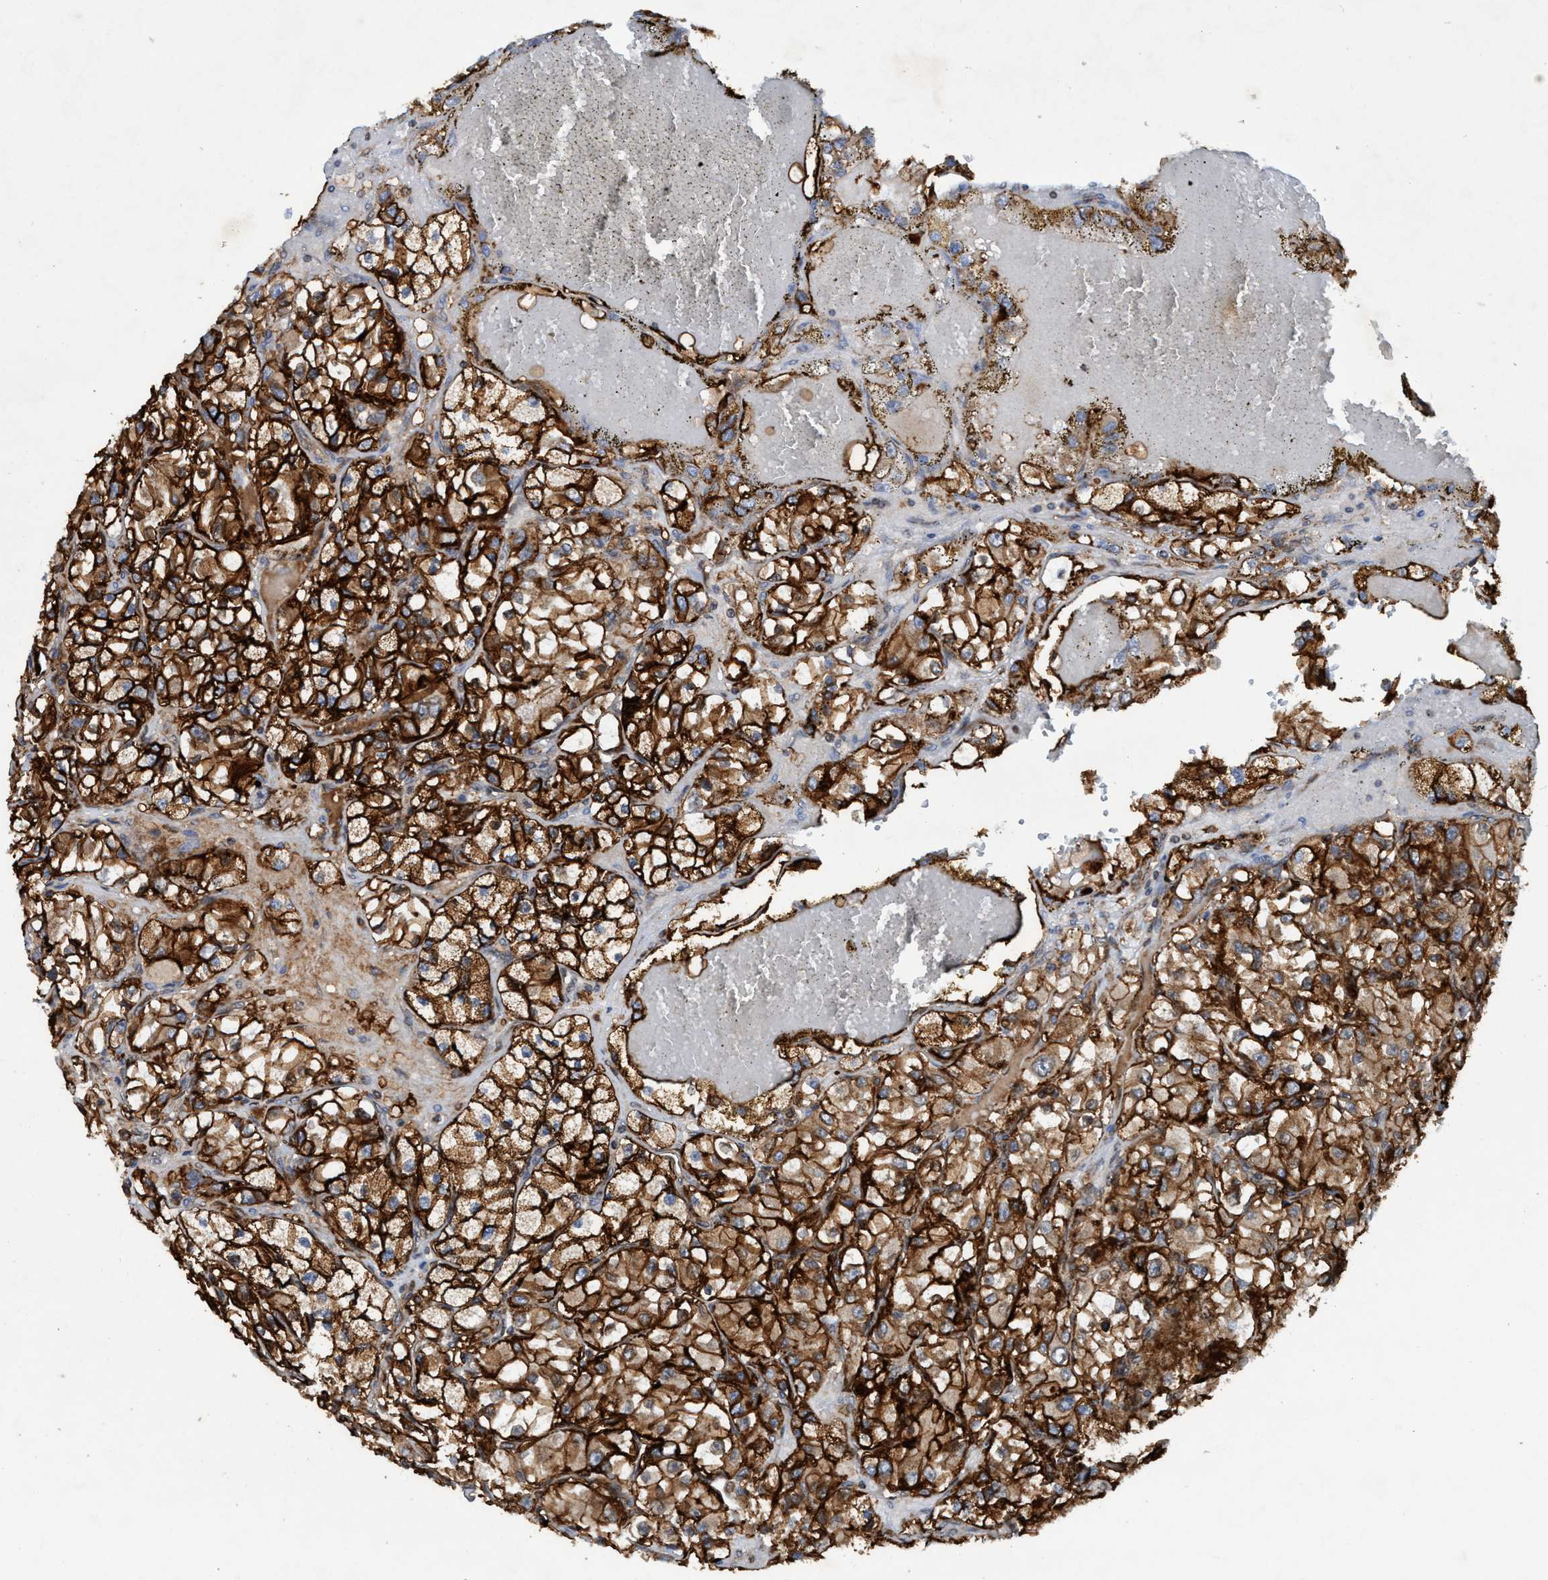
{"staining": {"intensity": "strong", "quantity": ">75%", "location": "cytoplasmic/membranous"}, "tissue": "renal cancer", "cell_type": "Tumor cells", "image_type": "cancer", "snomed": [{"axis": "morphology", "description": "Adenocarcinoma, NOS"}, {"axis": "topography", "description": "Kidney"}], "caption": "A brown stain shows strong cytoplasmic/membranous expression of a protein in human adenocarcinoma (renal) tumor cells.", "gene": "SLC16A3", "patient": {"sex": "female", "age": 57}}